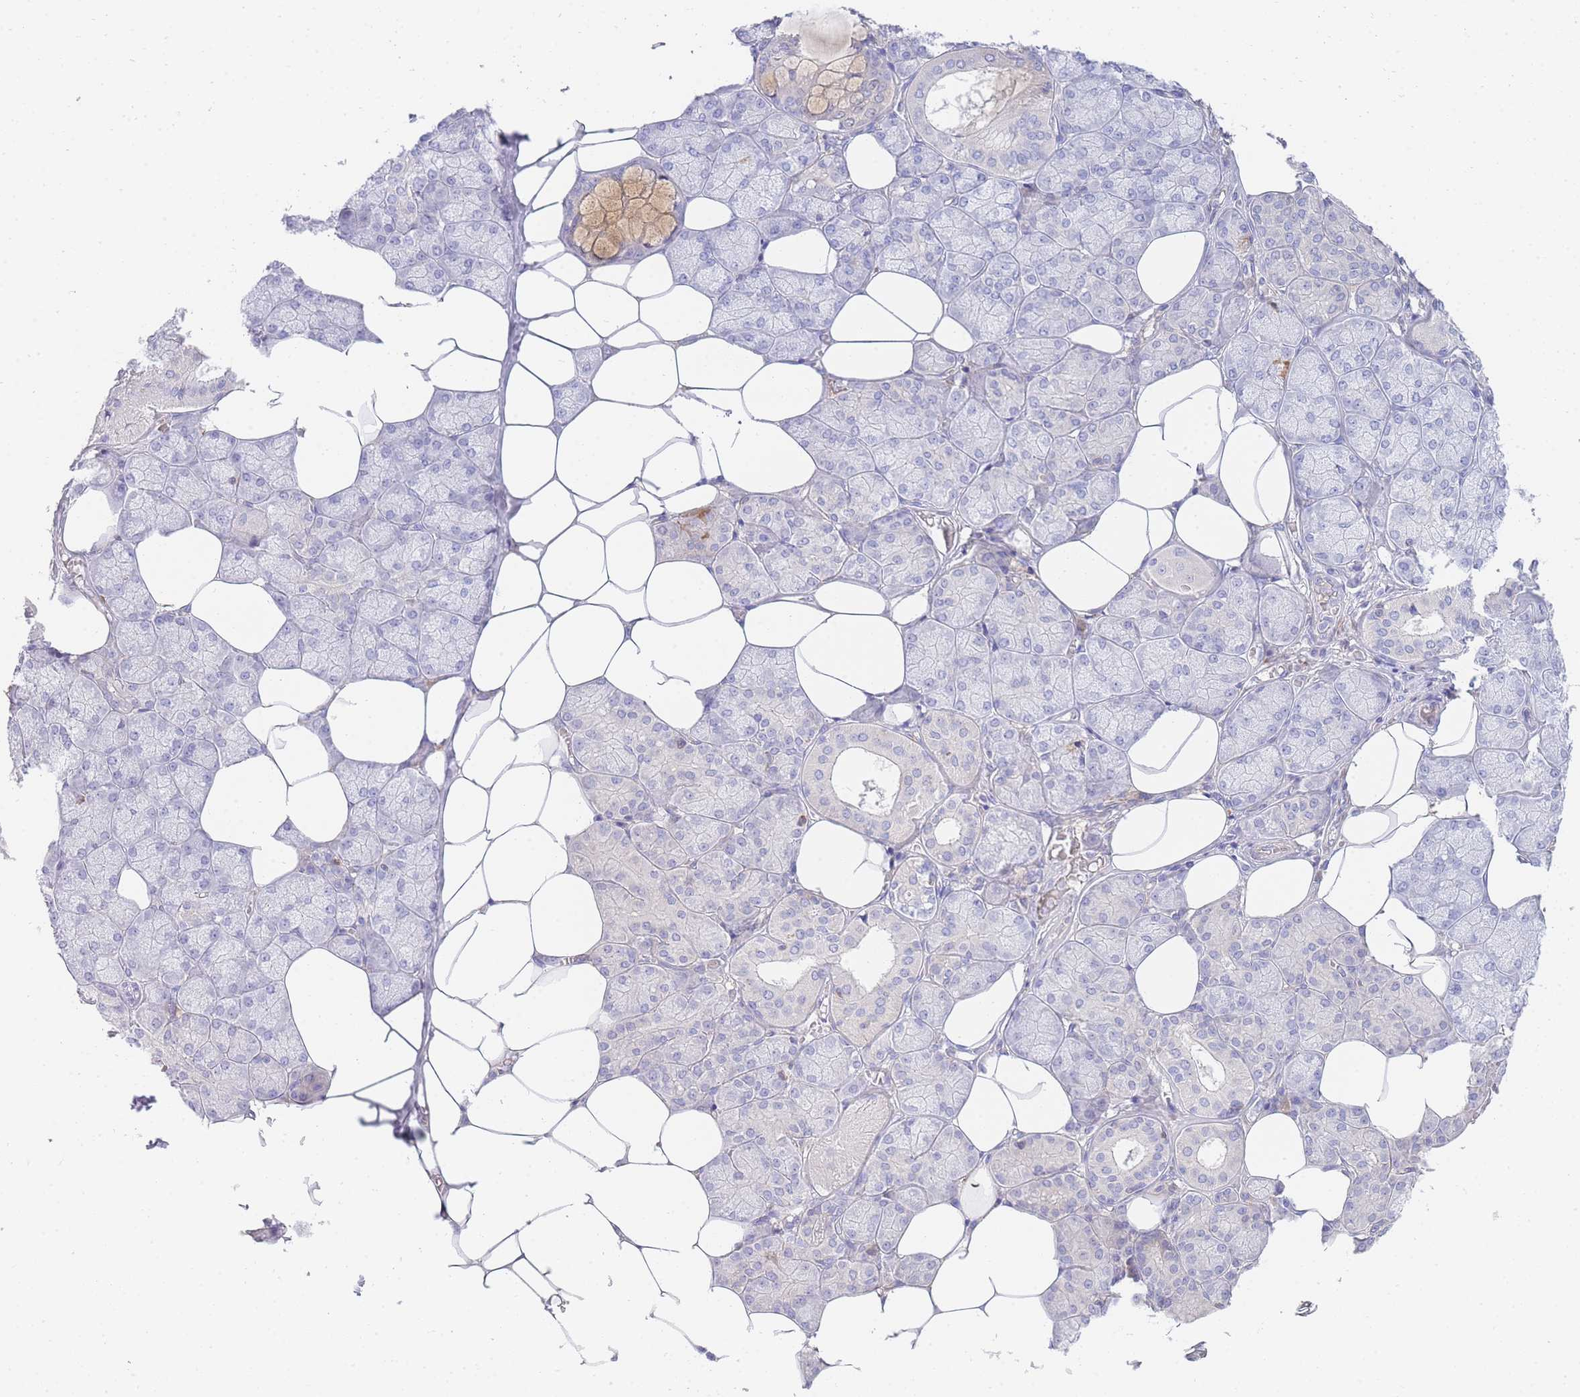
{"staining": {"intensity": "moderate", "quantity": "<25%", "location": "cytoplasmic/membranous"}, "tissue": "salivary gland", "cell_type": "Glandular cells", "image_type": "normal", "snomed": [{"axis": "morphology", "description": "Normal tissue, NOS"}, {"axis": "topography", "description": "Salivary gland"}], "caption": "Moderate cytoplasmic/membranous staining for a protein is appreciated in about <25% of glandular cells of normal salivary gland using IHC.", "gene": "FBN3", "patient": {"sex": "male", "age": 62}}